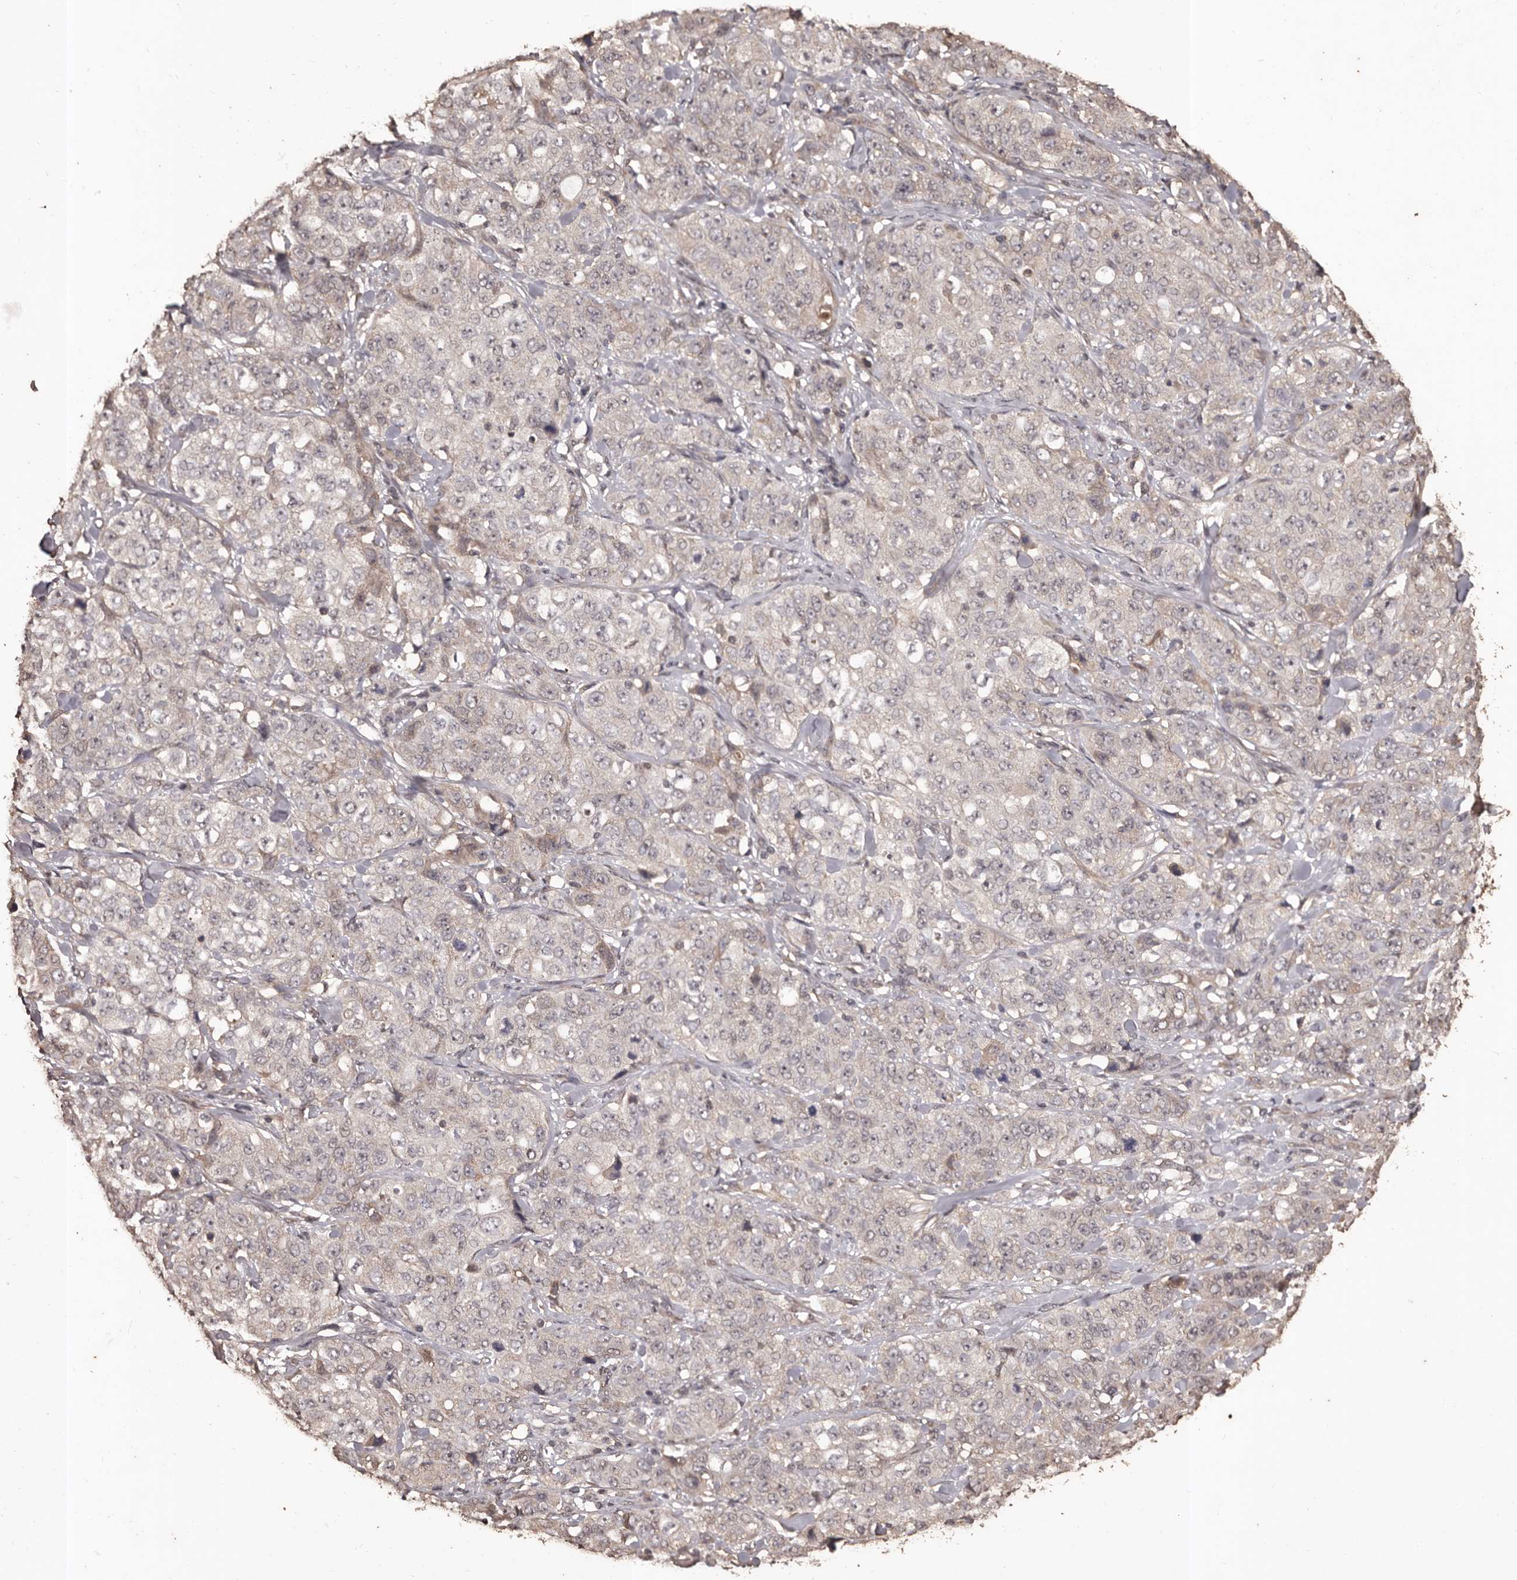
{"staining": {"intensity": "negative", "quantity": "none", "location": "none"}, "tissue": "stomach cancer", "cell_type": "Tumor cells", "image_type": "cancer", "snomed": [{"axis": "morphology", "description": "Adenocarcinoma, NOS"}, {"axis": "topography", "description": "Stomach"}], "caption": "Immunohistochemistry (IHC) image of neoplastic tissue: adenocarcinoma (stomach) stained with DAB shows no significant protein staining in tumor cells. (Brightfield microscopy of DAB immunohistochemistry at high magnification).", "gene": "NAV1", "patient": {"sex": "male", "age": 48}}